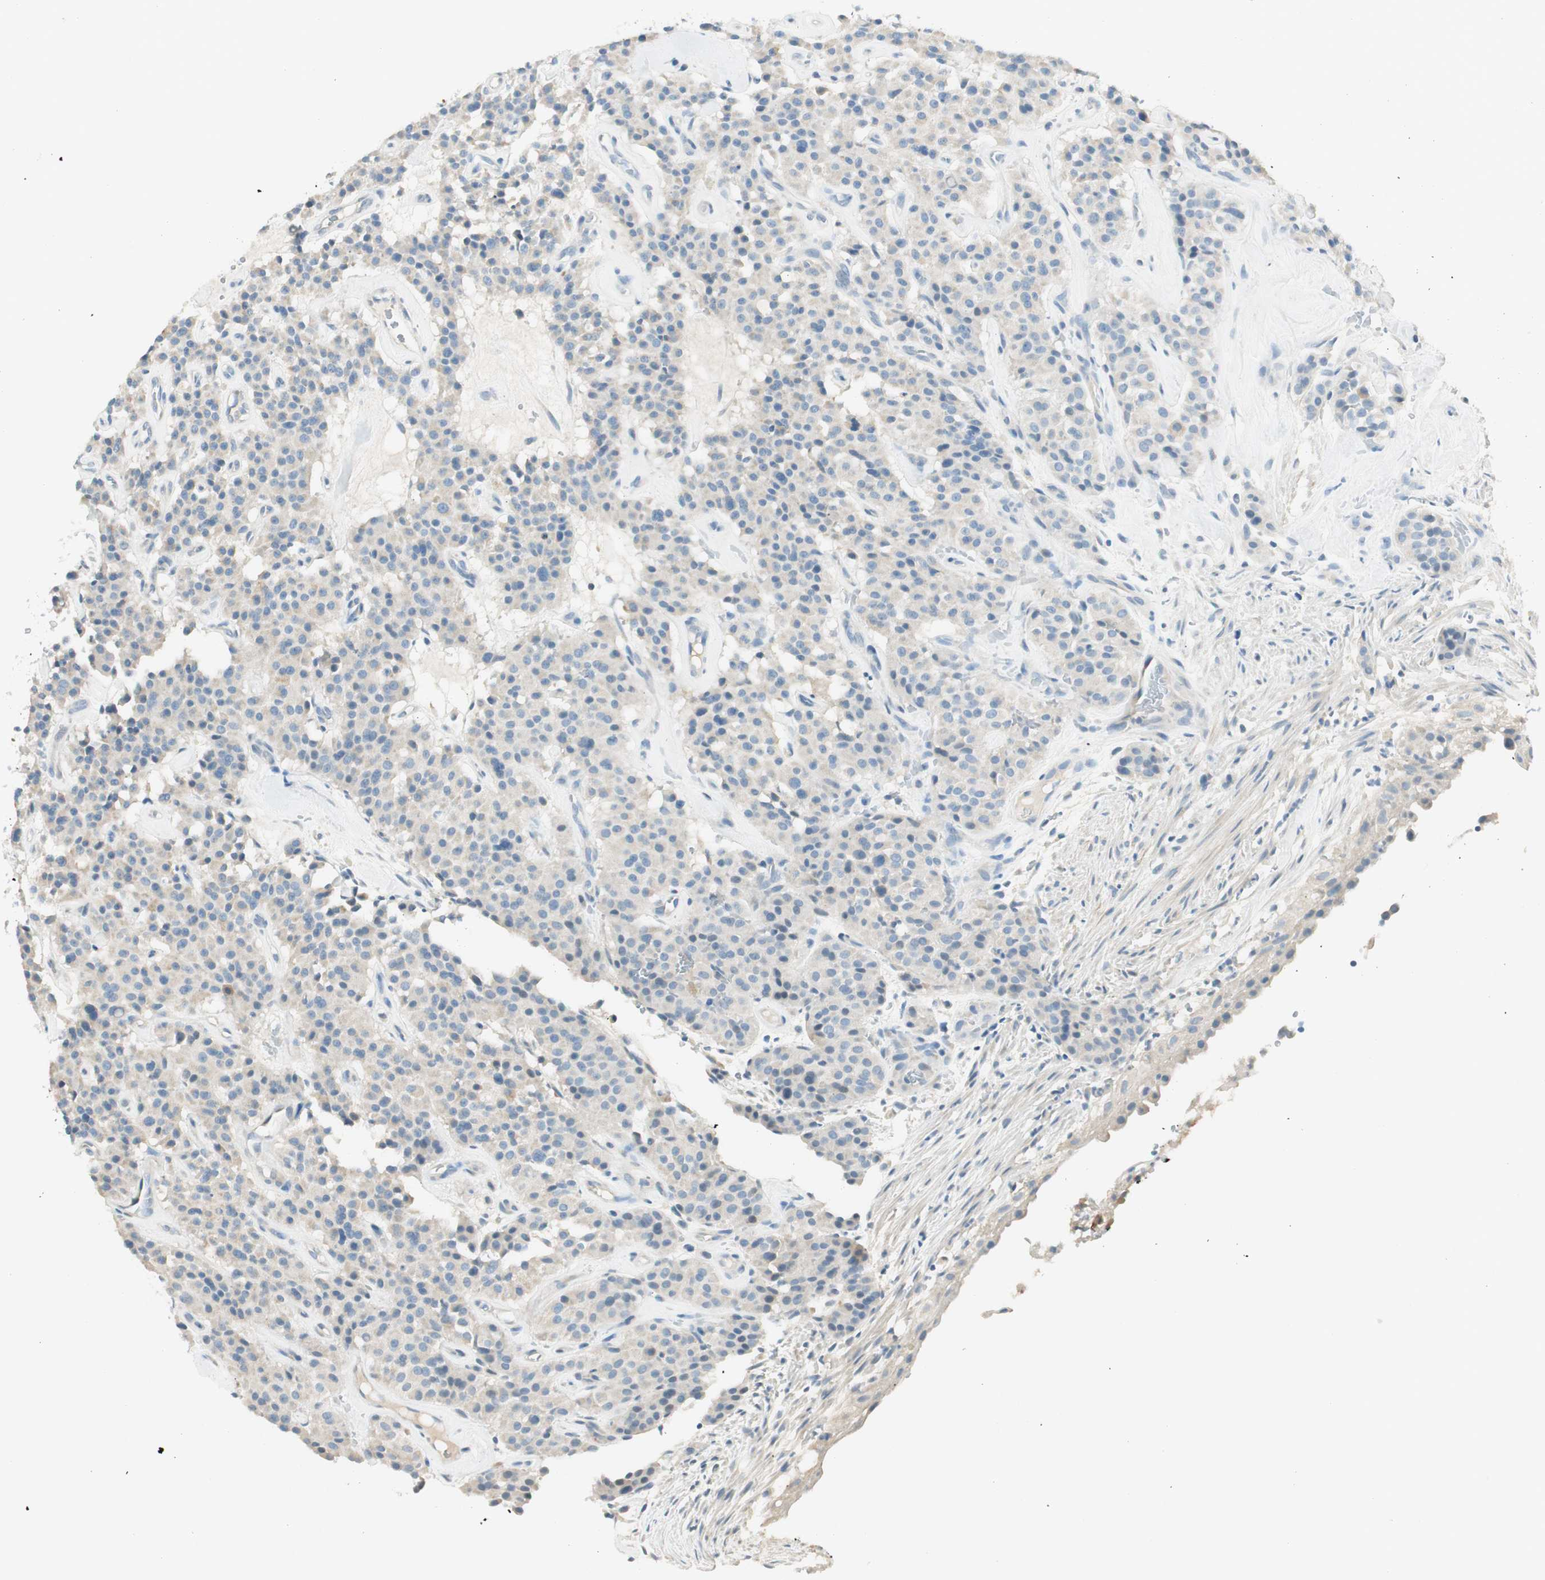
{"staining": {"intensity": "negative", "quantity": "none", "location": "none"}, "tissue": "carcinoid", "cell_type": "Tumor cells", "image_type": "cancer", "snomed": [{"axis": "morphology", "description": "Carcinoid, malignant, NOS"}, {"axis": "topography", "description": "Lung"}], "caption": "DAB immunohistochemical staining of human carcinoid displays no significant expression in tumor cells.", "gene": "TACR3", "patient": {"sex": "male", "age": 30}}